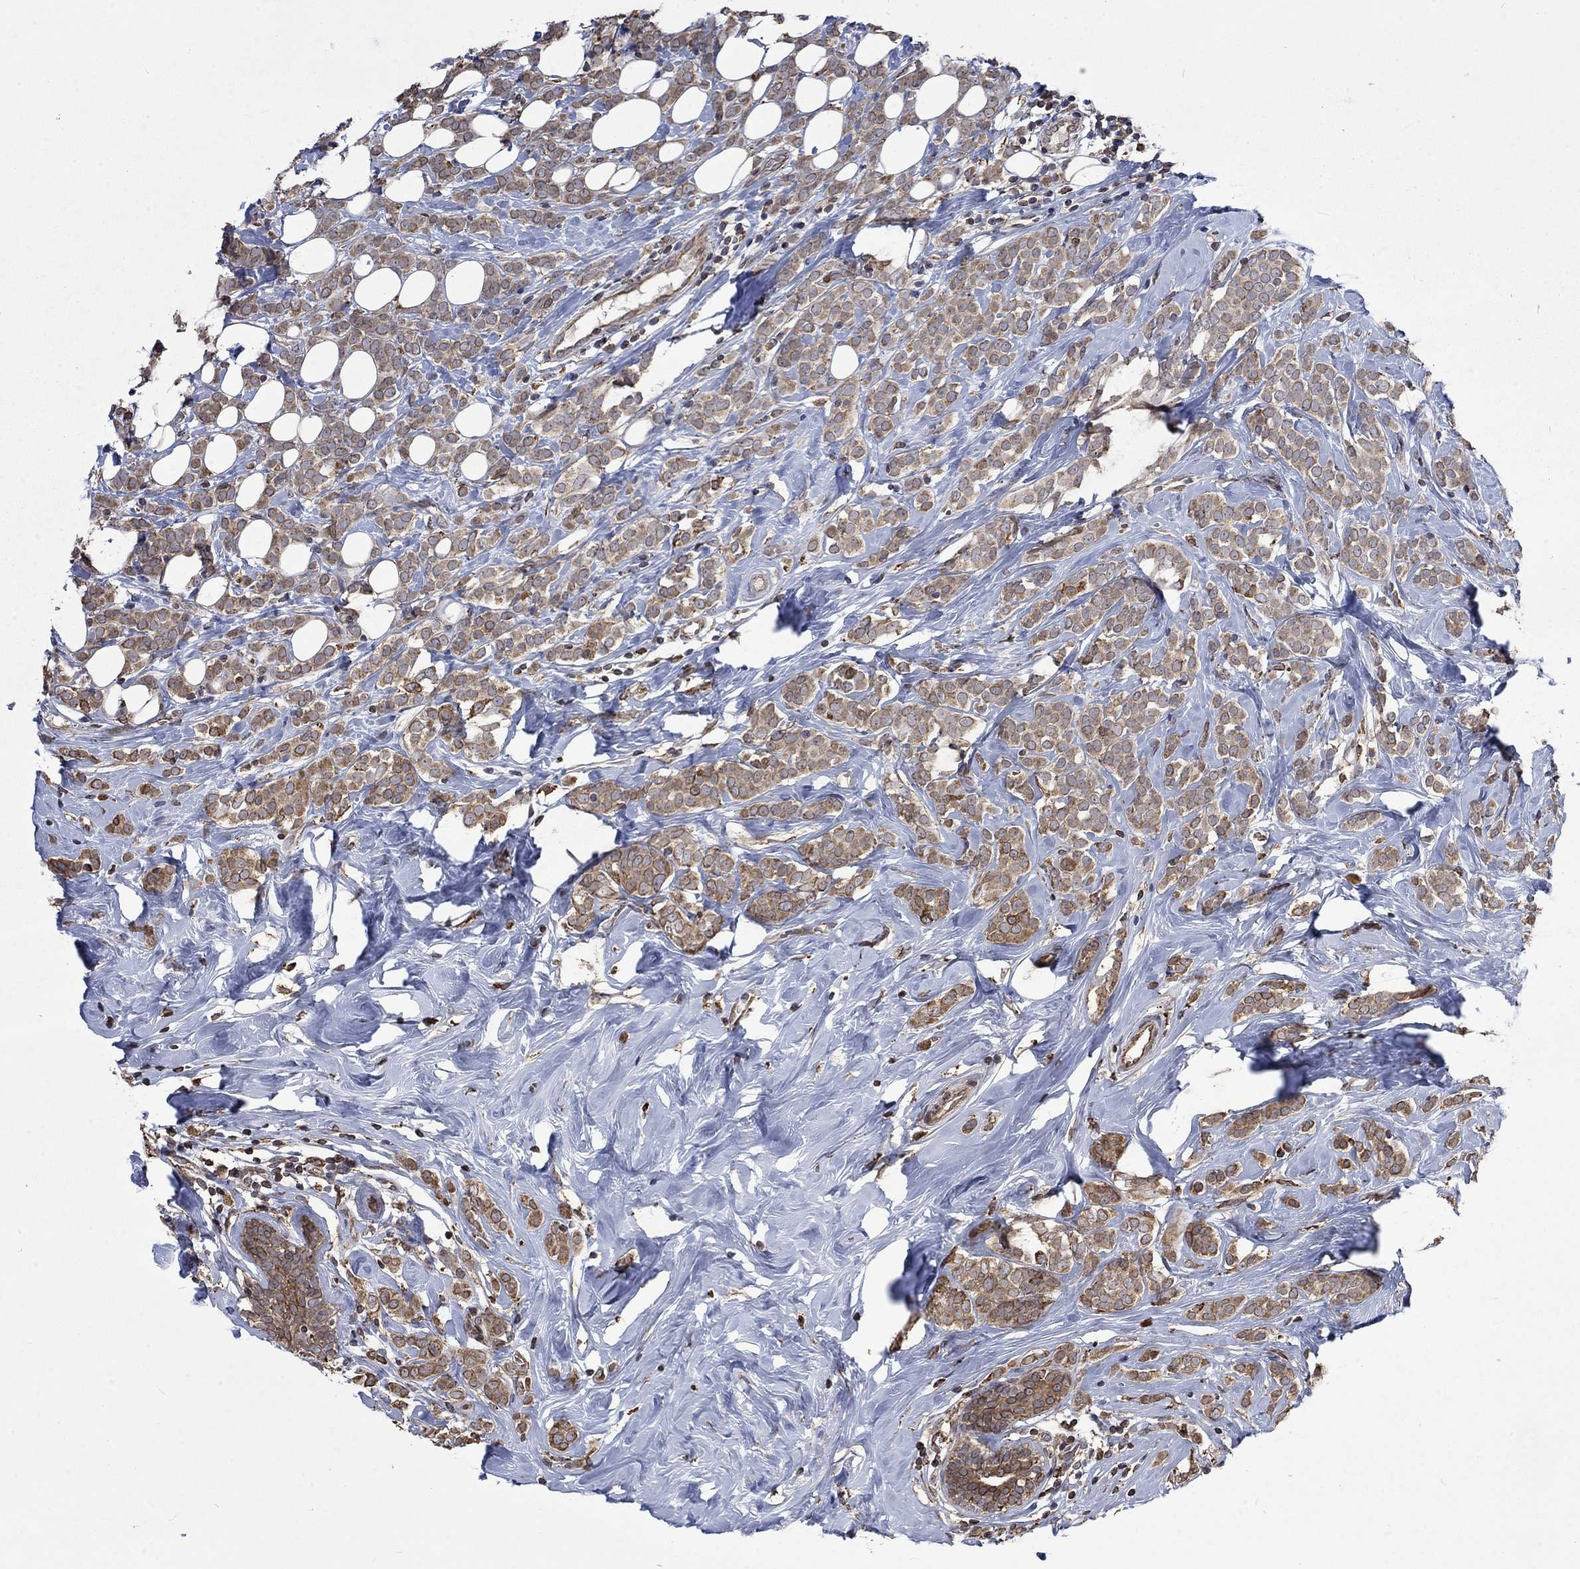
{"staining": {"intensity": "moderate", "quantity": ">75%", "location": "cytoplasmic/membranous"}, "tissue": "breast cancer", "cell_type": "Tumor cells", "image_type": "cancer", "snomed": [{"axis": "morphology", "description": "Lobular carcinoma"}, {"axis": "topography", "description": "Breast"}], "caption": "Approximately >75% of tumor cells in lobular carcinoma (breast) show moderate cytoplasmic/membranous protein staining as visualized by brown immunohistochemical staining.", "gene": "ESRRA", "patient": {"sex": "female", "age": 49}}